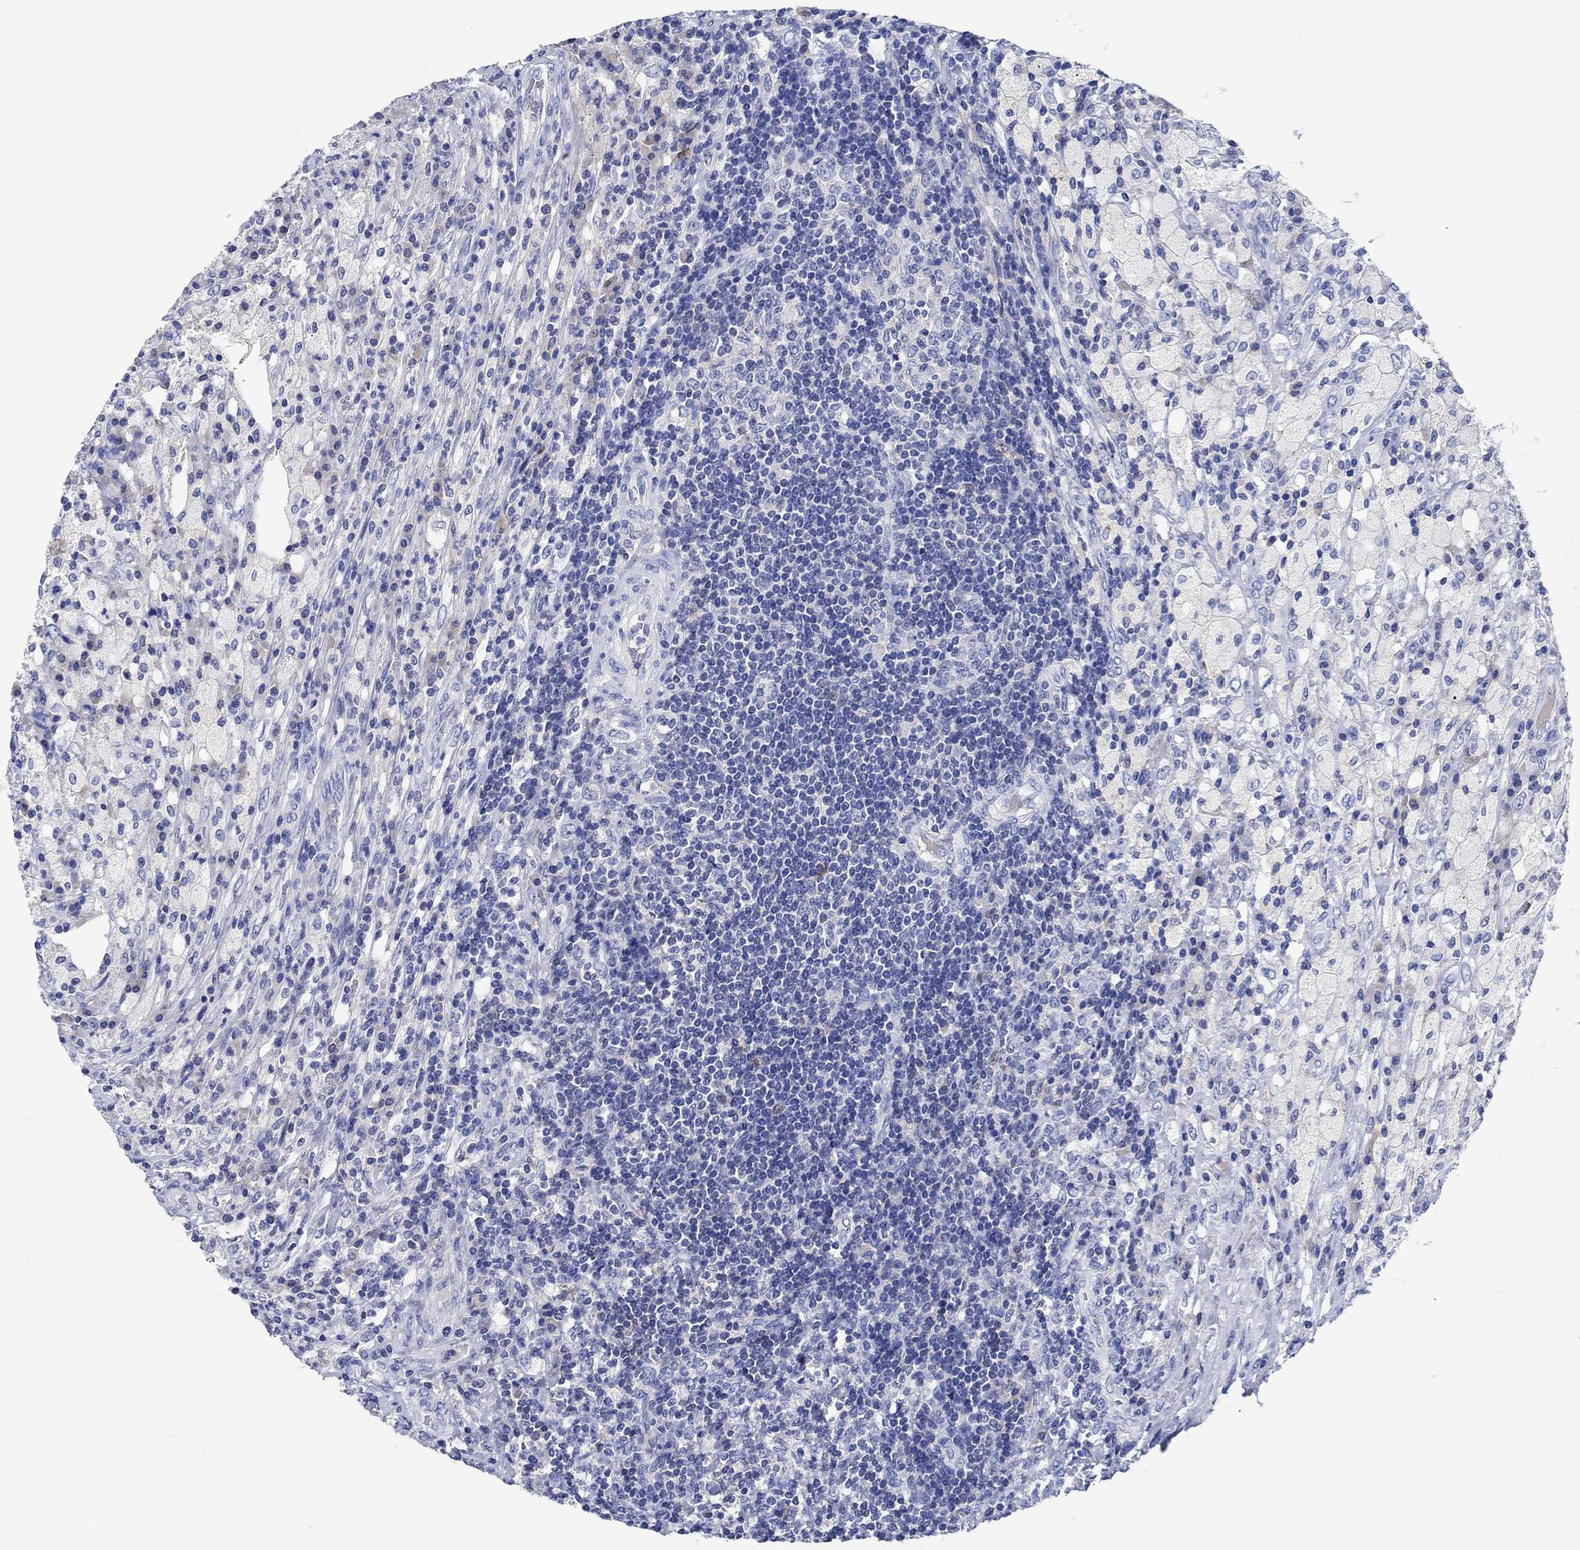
{"staining": {"intensity": "negative", "quantity": "none", "location": "none"}, "tissue": "testis cancer", "cell_type": "Tumor cells", "image_type": "cancer", "snomed": [{"axis": "morphology", "description": "Necrosis, NOS"}, {"axis": "morphology", "description": "Carcinoma, Embryonal, NOS"}, {"axis": "topography", "description": "Testis"}], "caption": "High magnification brightfield microscopy of testis cancer (embryonal carcinoma) stained with DAB (3,3'-diaminobenzidine) (brown) and counterstained with hematoxylin (blue): tumor cells show no significant positivity.", "gene": "CPNE6", "patient": {"sex": "male", "age": 19}}